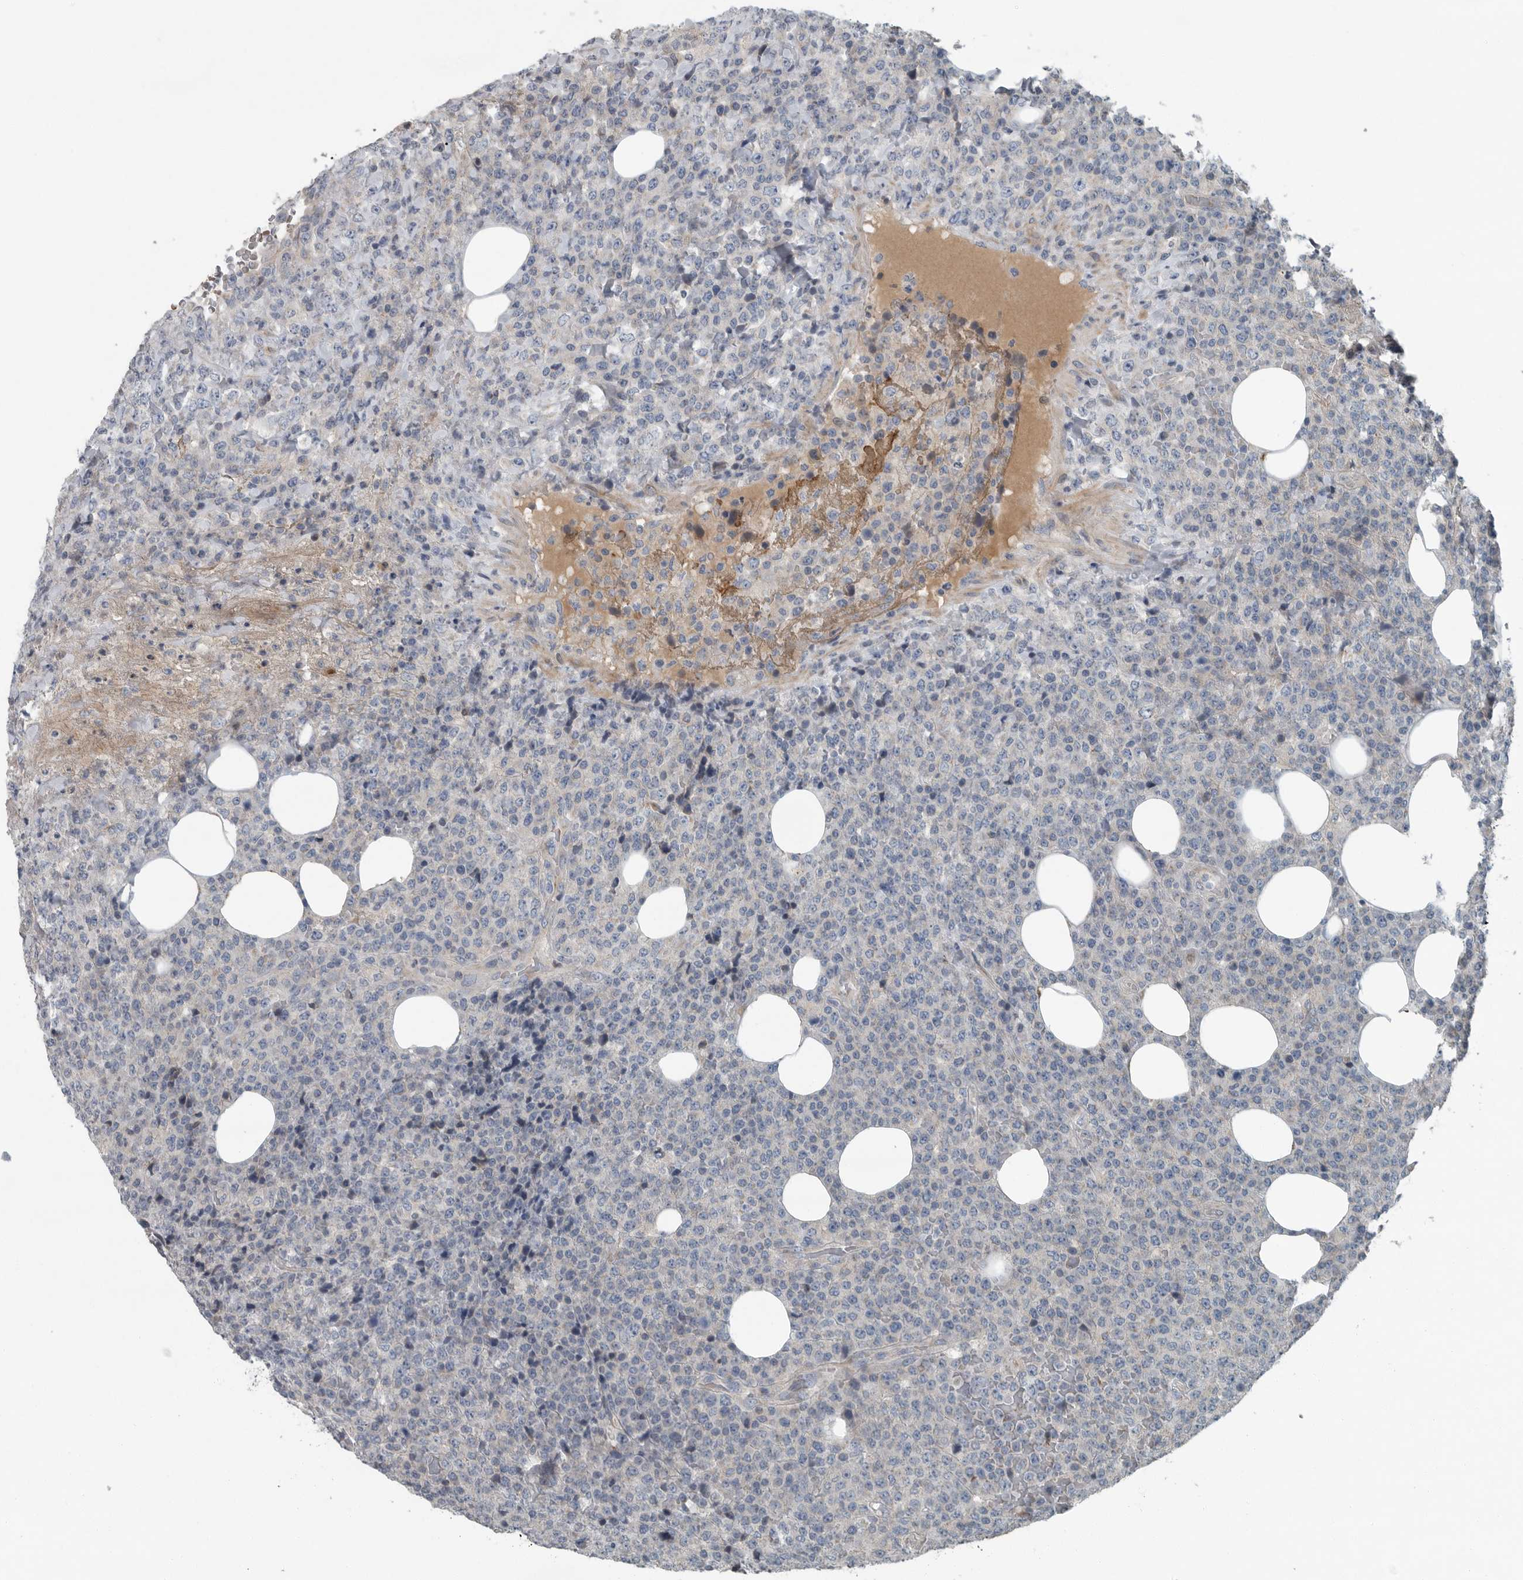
{"staining": {"intensity": "negative", "quantity": "none", "location": "none"}, "tissue": "lymphoma", "cell_type": "Tumor cells", "image_type": "cancer", "snomed": [{"axis": "morphology", "description": "Malignant lymphoma, non-Hodgkin's type, High grade"}, {"axis": "topography", "description": "Lymph node"}], "caption": "This is a histopathology image of immunohistochemistry staining of malignant lymphoma, non-Hodgkin's type (high-grade), which shows no expression in tumor cells. The staining was performed using DAB to visualize the protein expression in brown, while the nuclei were stained in blue with hematoxylin (Magnification: 20x).", "gene": "MPP3", "patient": {"sex": "male", "age": 13}}